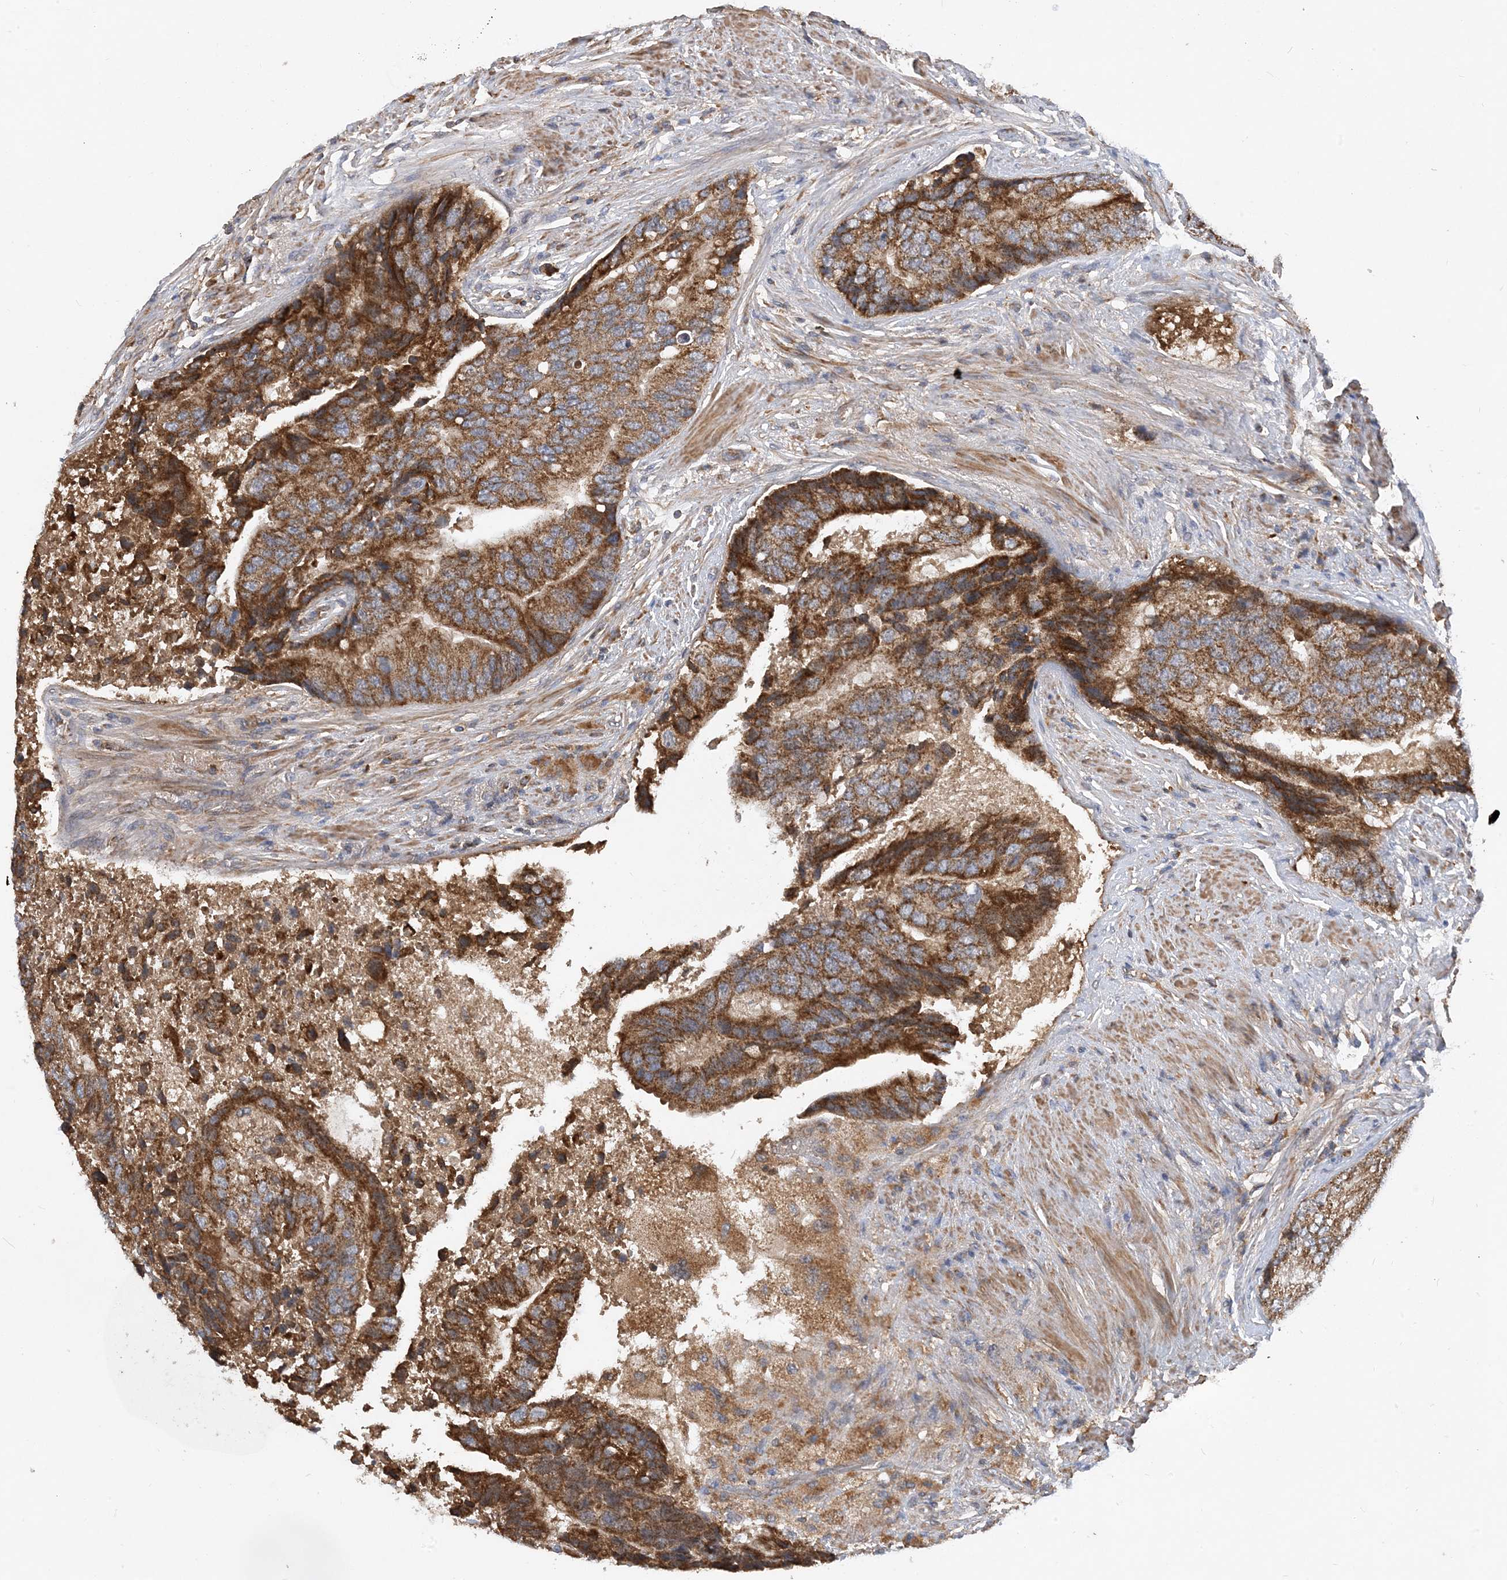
{"staining": {"intensity": "strong", "quantity": "25%-75%", "location": "cytoplasmic/membranous"}, "tissue": "prostate cancer", "cell_type": "Tumor cells", "image_type": "cancer", "snomed": [{"axis": "morphology", "description": "Adenocarcinoma, High grade"}, {"axis": "topography", "description": "Prostate"}], "caption": "Strong cytoplasmic/membranous staining for a protein is present in approximately 25%-75% of tumor cells of prostate high-grade adenocarcinoma using immunohistochemistry.", "gene": "STK19", "patient": {"sex": "male", "age": 70}}